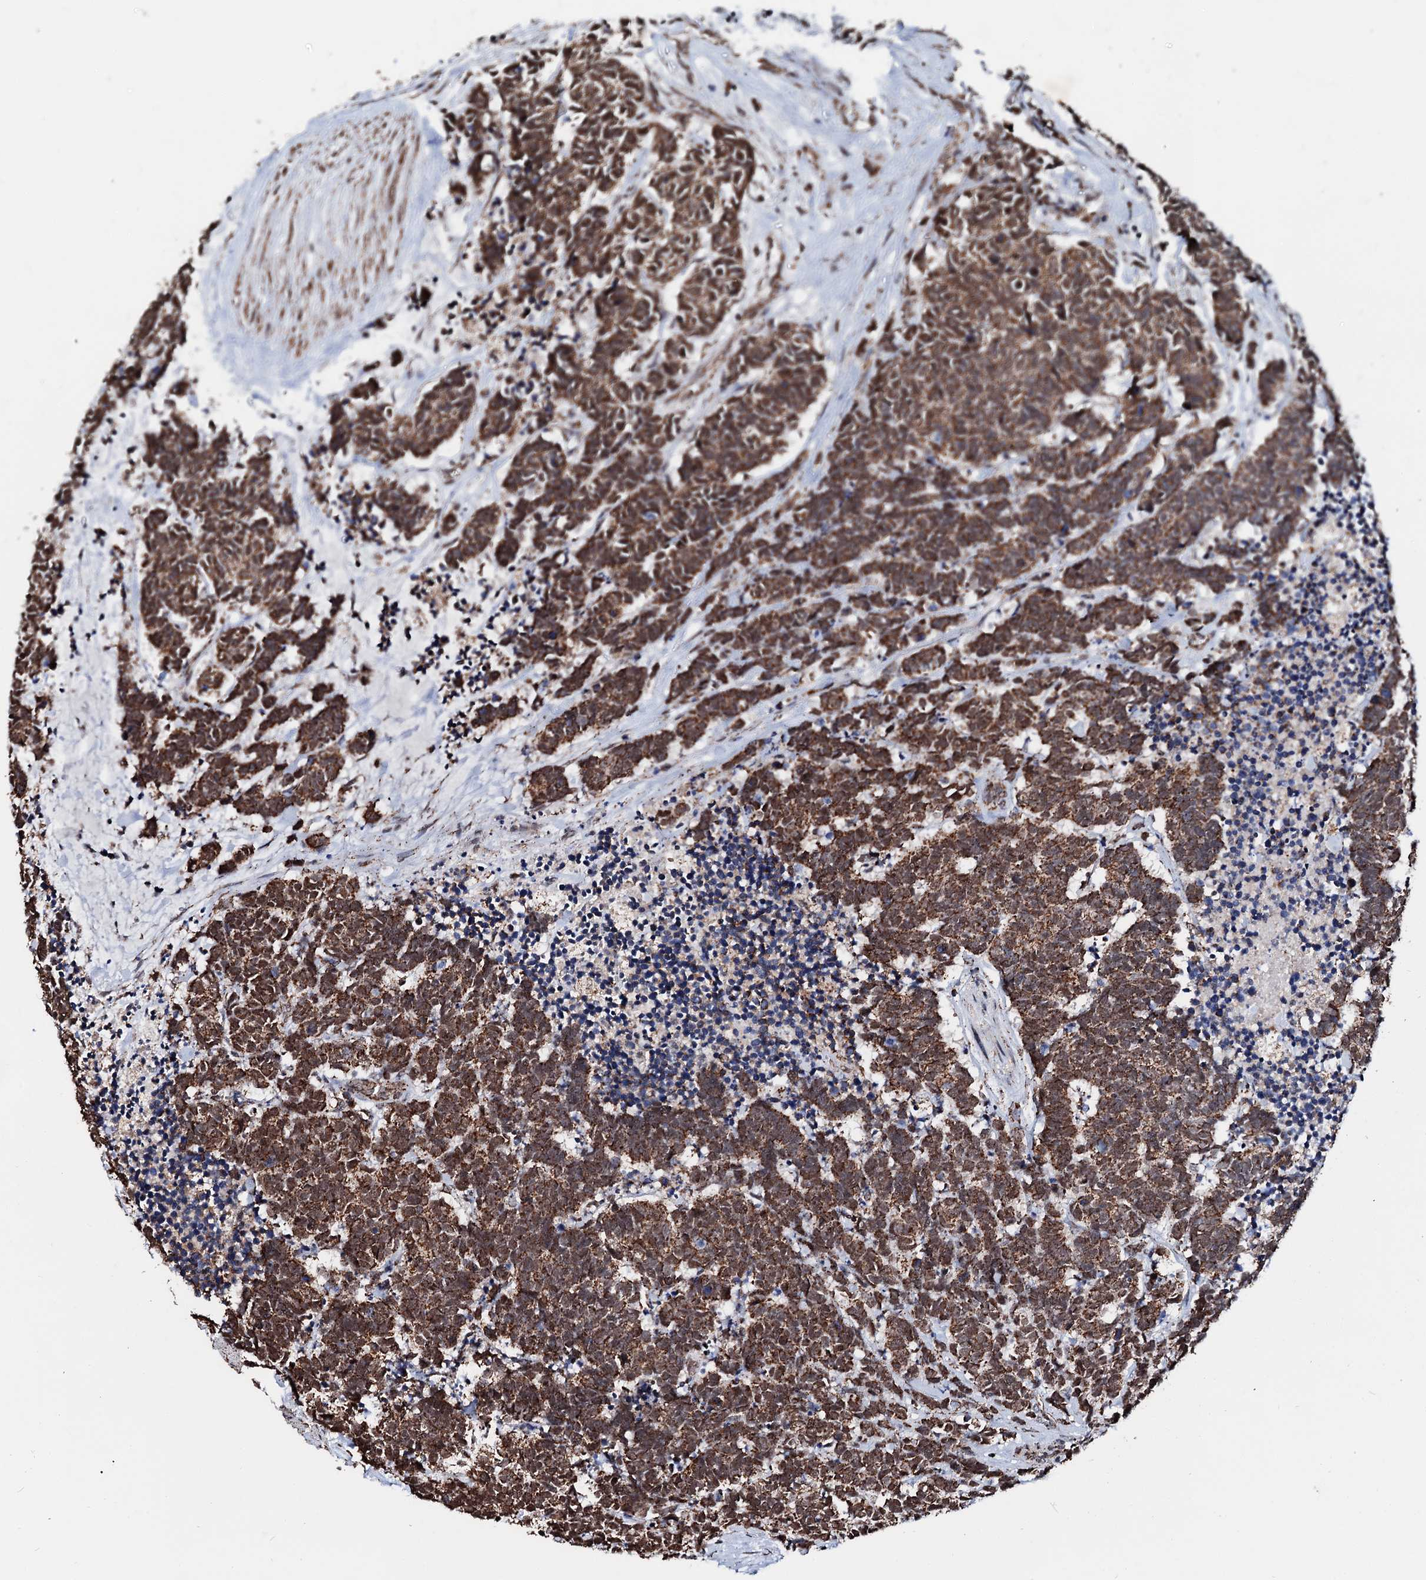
{"staining": {"intensity": "strong", "quantity": ">75%", "location": "cytoplasmic/membranous"}, "tissue": "carcinoid", "cell_type": "Tumor cells", "image_type": "cancer", "snomed": [{"axis": "morphology", "description": "Carcinoma, NOS"}, {"axis": "morphology", "description": "Carcinoid, malignant, NOS"}, {"axis": "topography", "description": "Urinary bladder"}], "caption": "Immunohistochemical staining of human carcinoma reveals high levels of strong cytoplasmic/membranous protein expression in about >75% of tumor cells.", "gene": "SECISBP2L", "patient": {"sex": "male", "age": 57}}